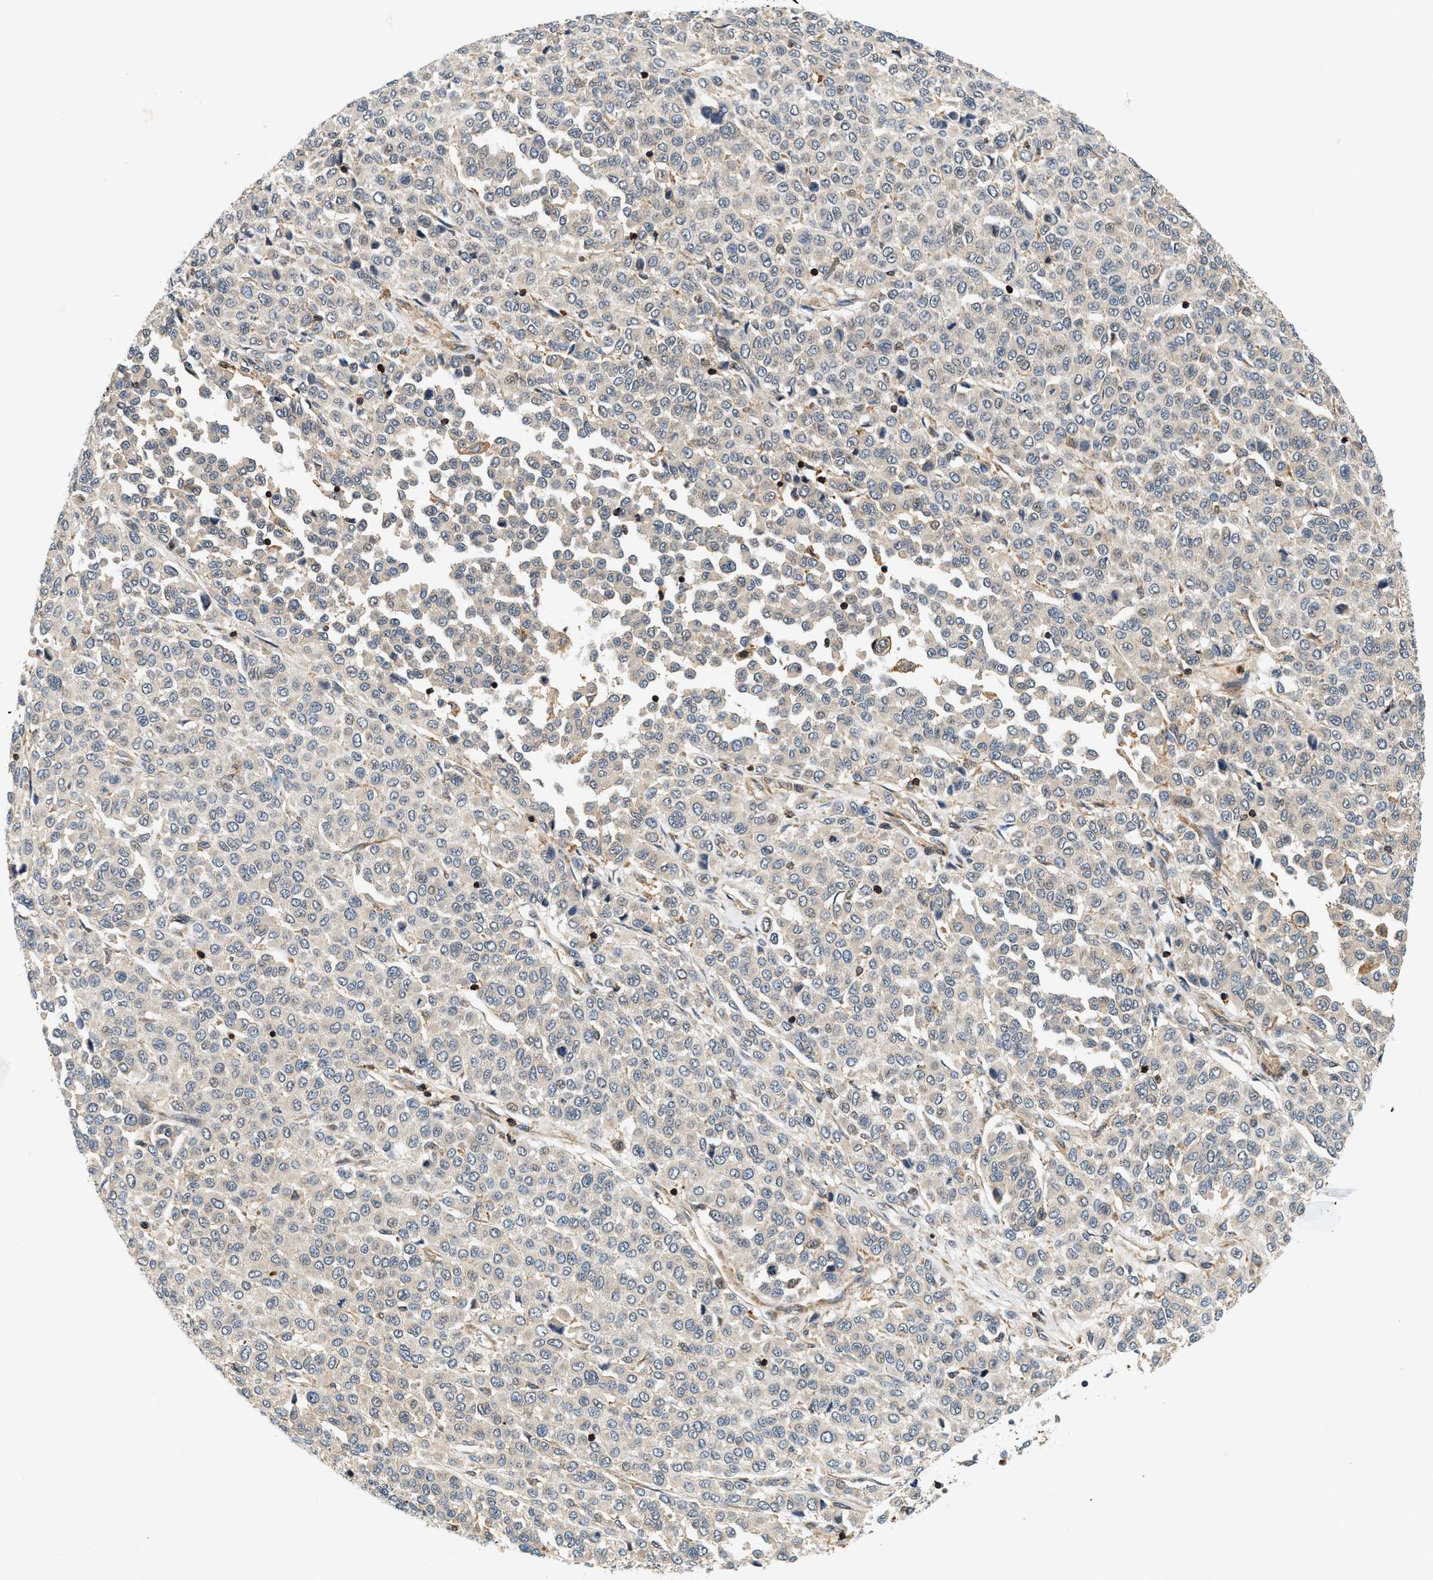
{"staining": {"intensity": "negative", "quantity": "none", "location": "none"}, "tissue": "melanoma", "cell_type": "Tumor cells", "image_type": "cancer", "snomed": [{"axis": "morphology", "description": "Malignant melanoma, Metastatic site"}, {"axis": "topography", "description": "Pancreas"}], "caption": "Melanoma was stained to show a protein in brown. There is no significant staining in tumor cells.", "gene": "SAMD9", "patient": {"sex": "female", "age": 30}}